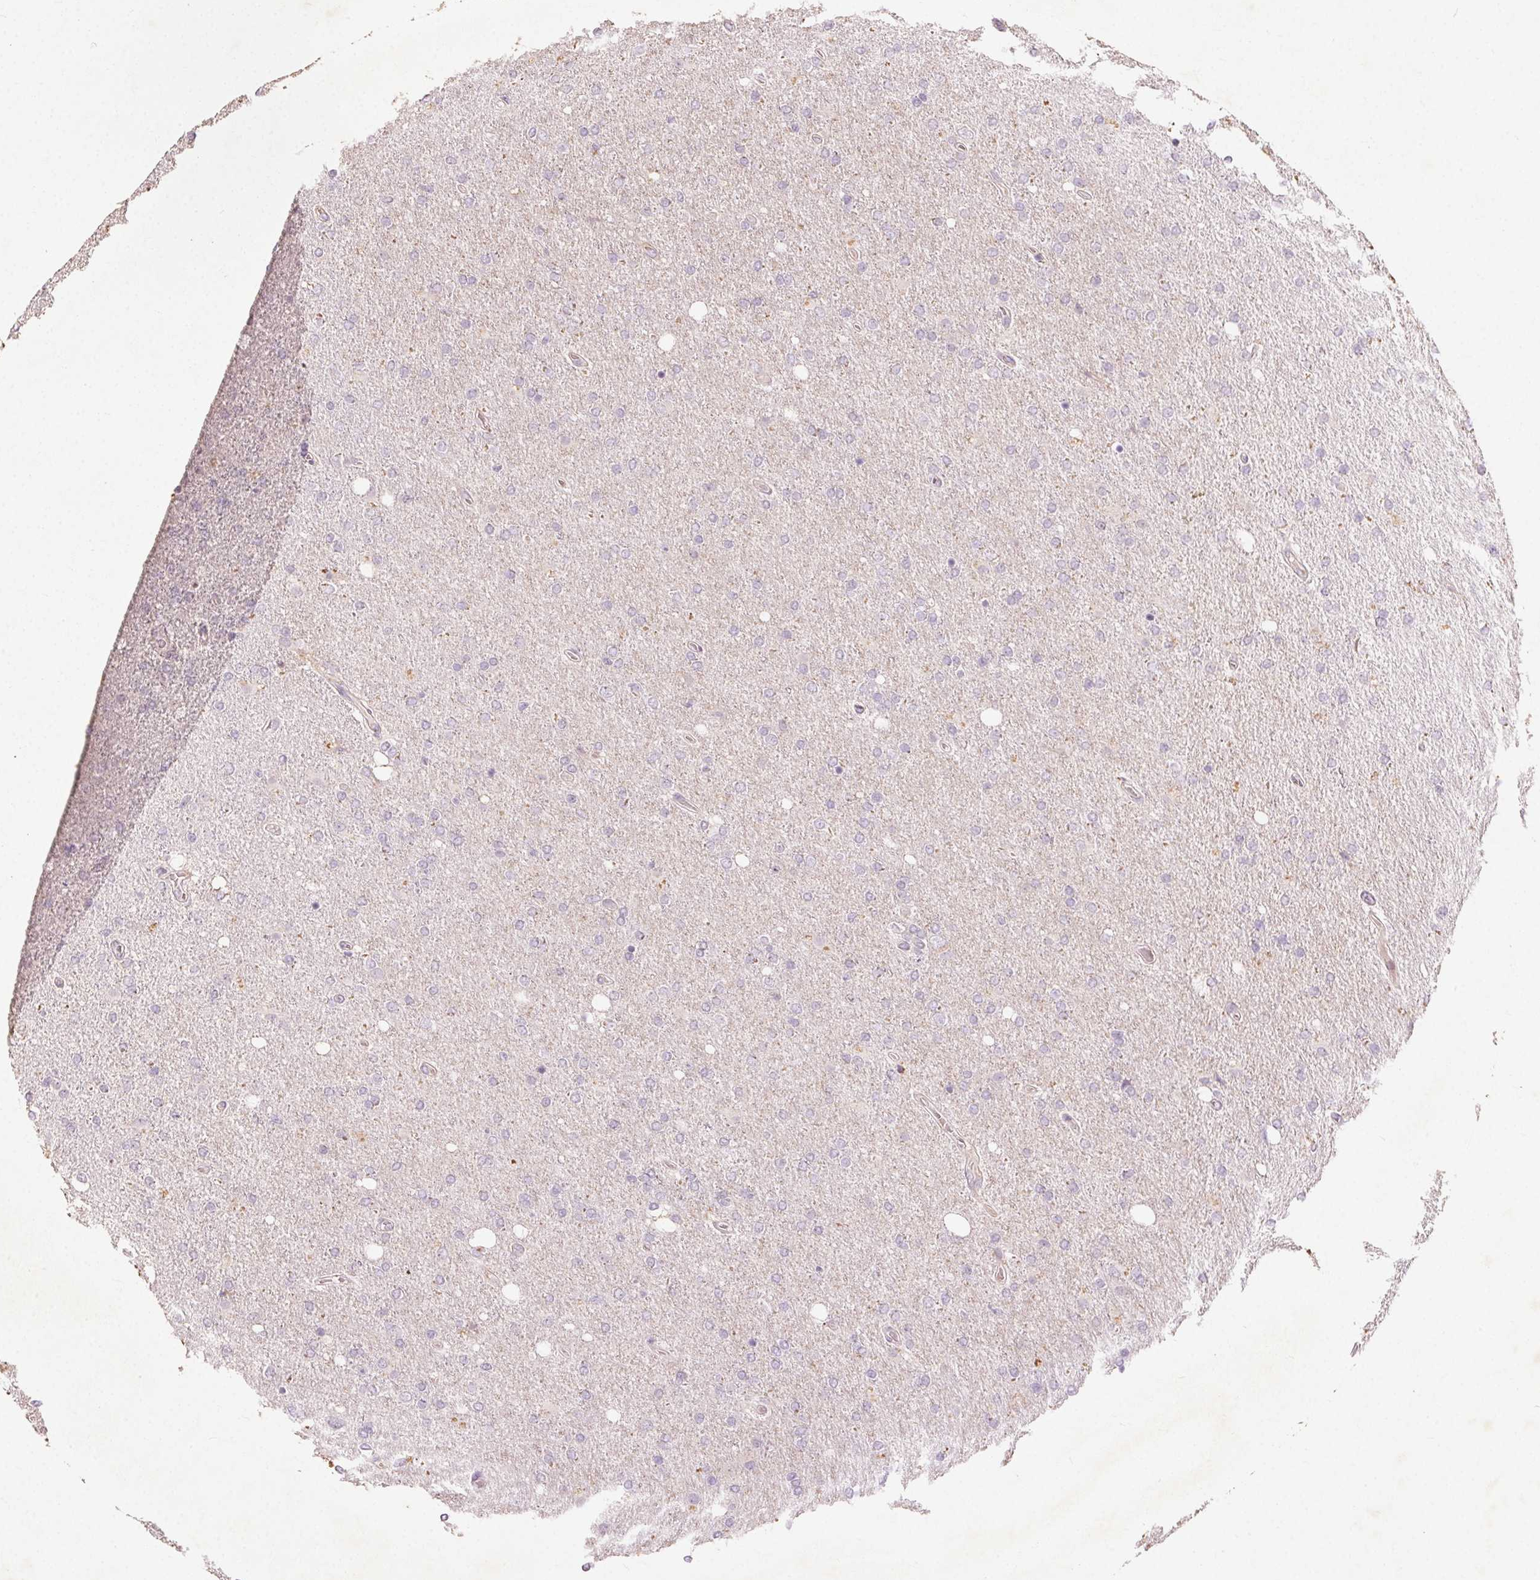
{"staining": {"intensity": "negative", "quantity": "none", "location": "none"}, "tissue": "glioma", "cell_type": "Tumor cells", "image_type": "cancer", "snomed": [{"axis": "morphology", "description": "Glioma, malignant, High grade"}, {"axis": "topography", "description": "Cerebral cortex"}], "caption": "High power microscopy photomicrograph of an immunohistochemistry histopathology image of malignant glioma (high-grade), revealing no significant staining in tumor cells.", "gene": "CLTRN", "patient": {"sex": "male", "age": 70}}